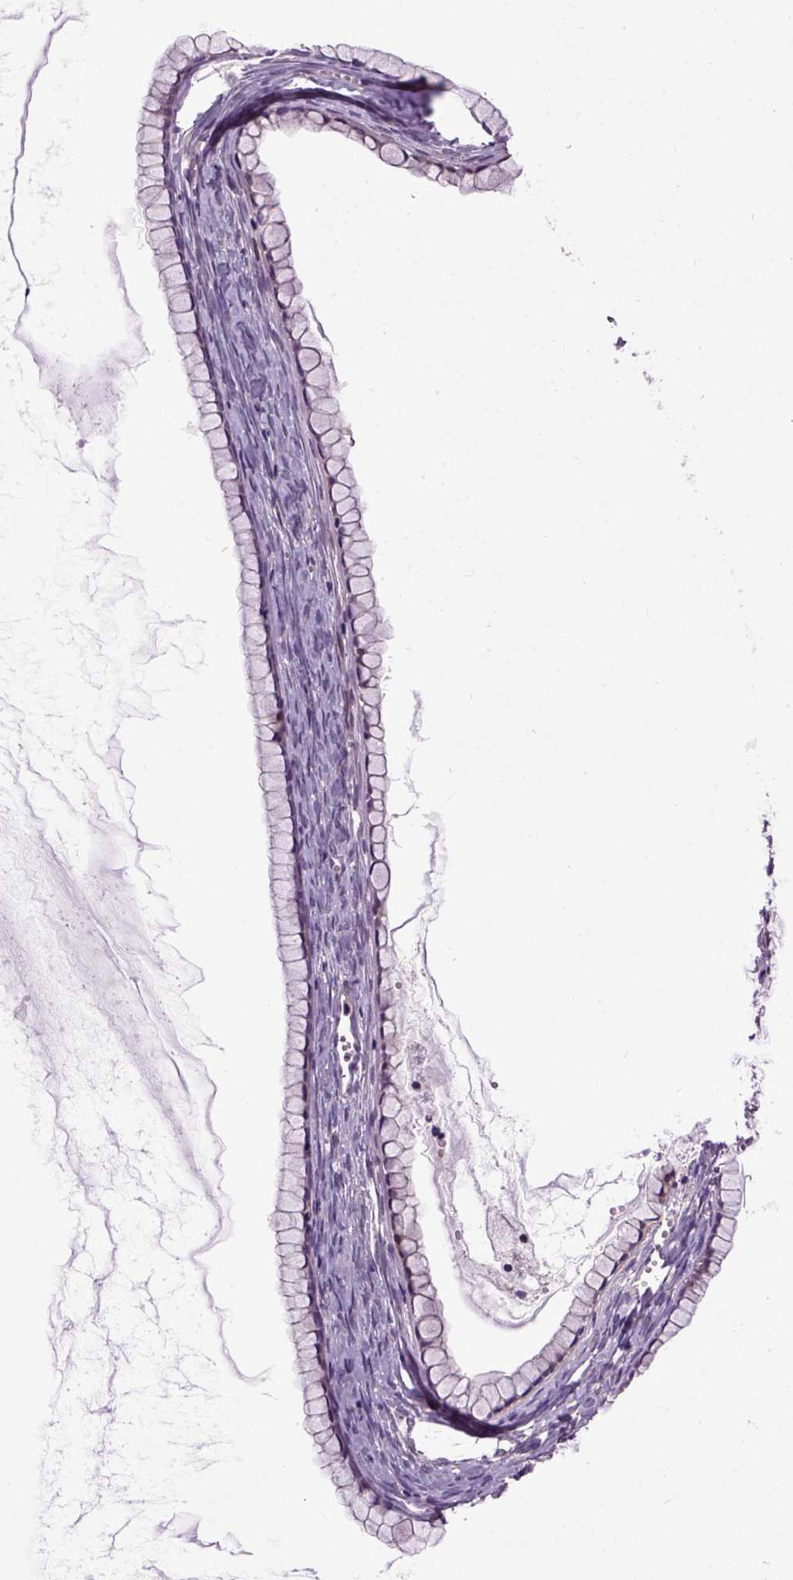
{"staining": {"intensity": "negative", "quantity": "none", "location": "none"}, "tissue": "ovarian cancer", "cell_type": "Tumor cells", "image_type": "cancer", "snomed": [{"axis": "morphology", "description": "Cystadenocarcinoma, mucinous, NOS"}, {"axis": "topography", "description": "Ovary"}], "caption": "Immunohistochemistry of mucinous cystadenocarcinoma (ovarian) displays no staining in tumor cells. (DAB immunohistochemistry (IHC) visualized using brightfield microscopy, high magnification).", "gene": "WDR48", "patient": {"sex": "female", "age": 41}}